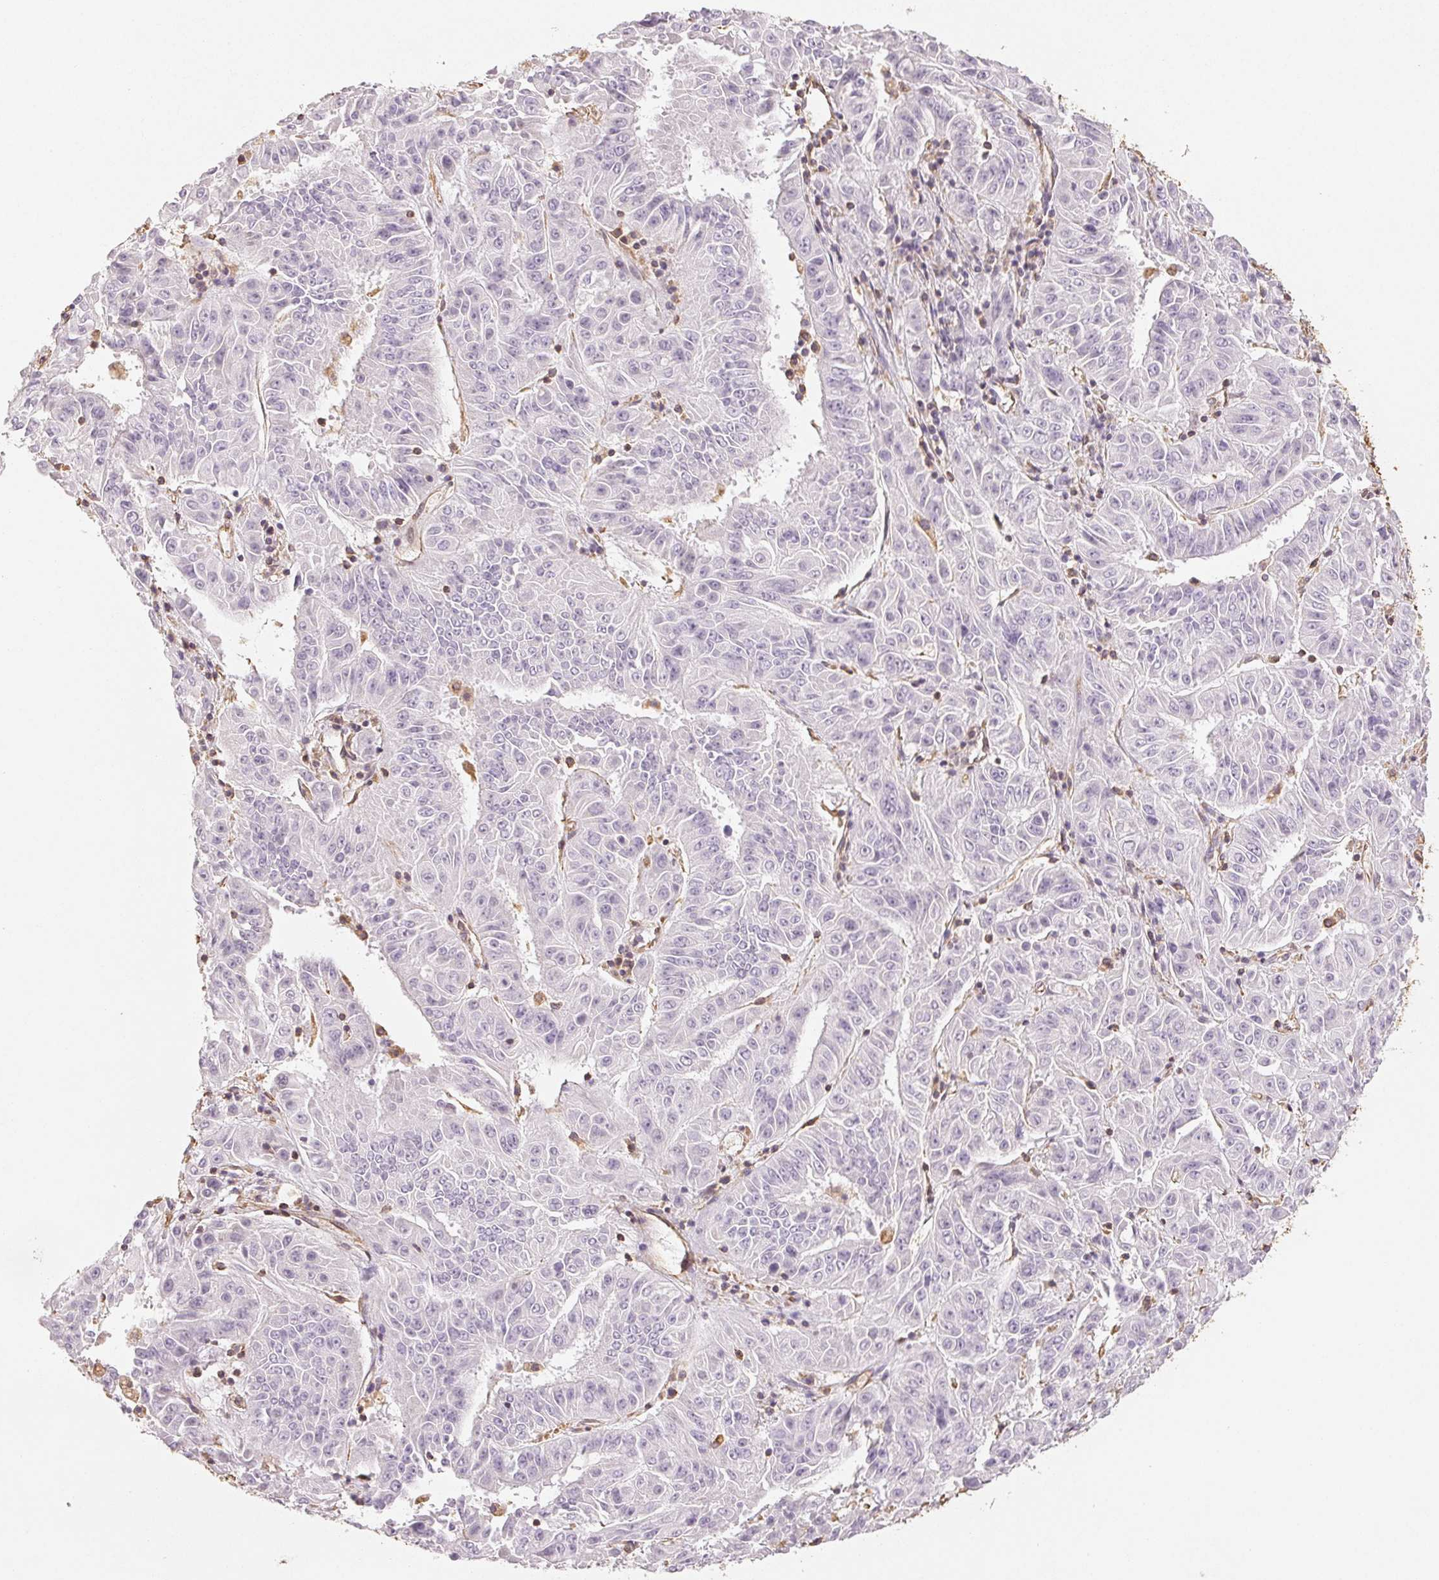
{"staining": {"intensity": "negative", "quantity": "none", "location": "none"}, "tissue": "pancreatic cancer", "cell_type": "Tumor cells", "image_type": "cancer", "snomed": [{"axis": "morphology", "description": "Adenocarcinoma, NOS"}, {"axis": "topography", "description": "Pancreas"}], "caption": "The histopathology image reveals no significant expression in tumor cells of pancreatic cancer.", "gene": "COL7A1", "patient": {"sex": "male", "age": 63}}